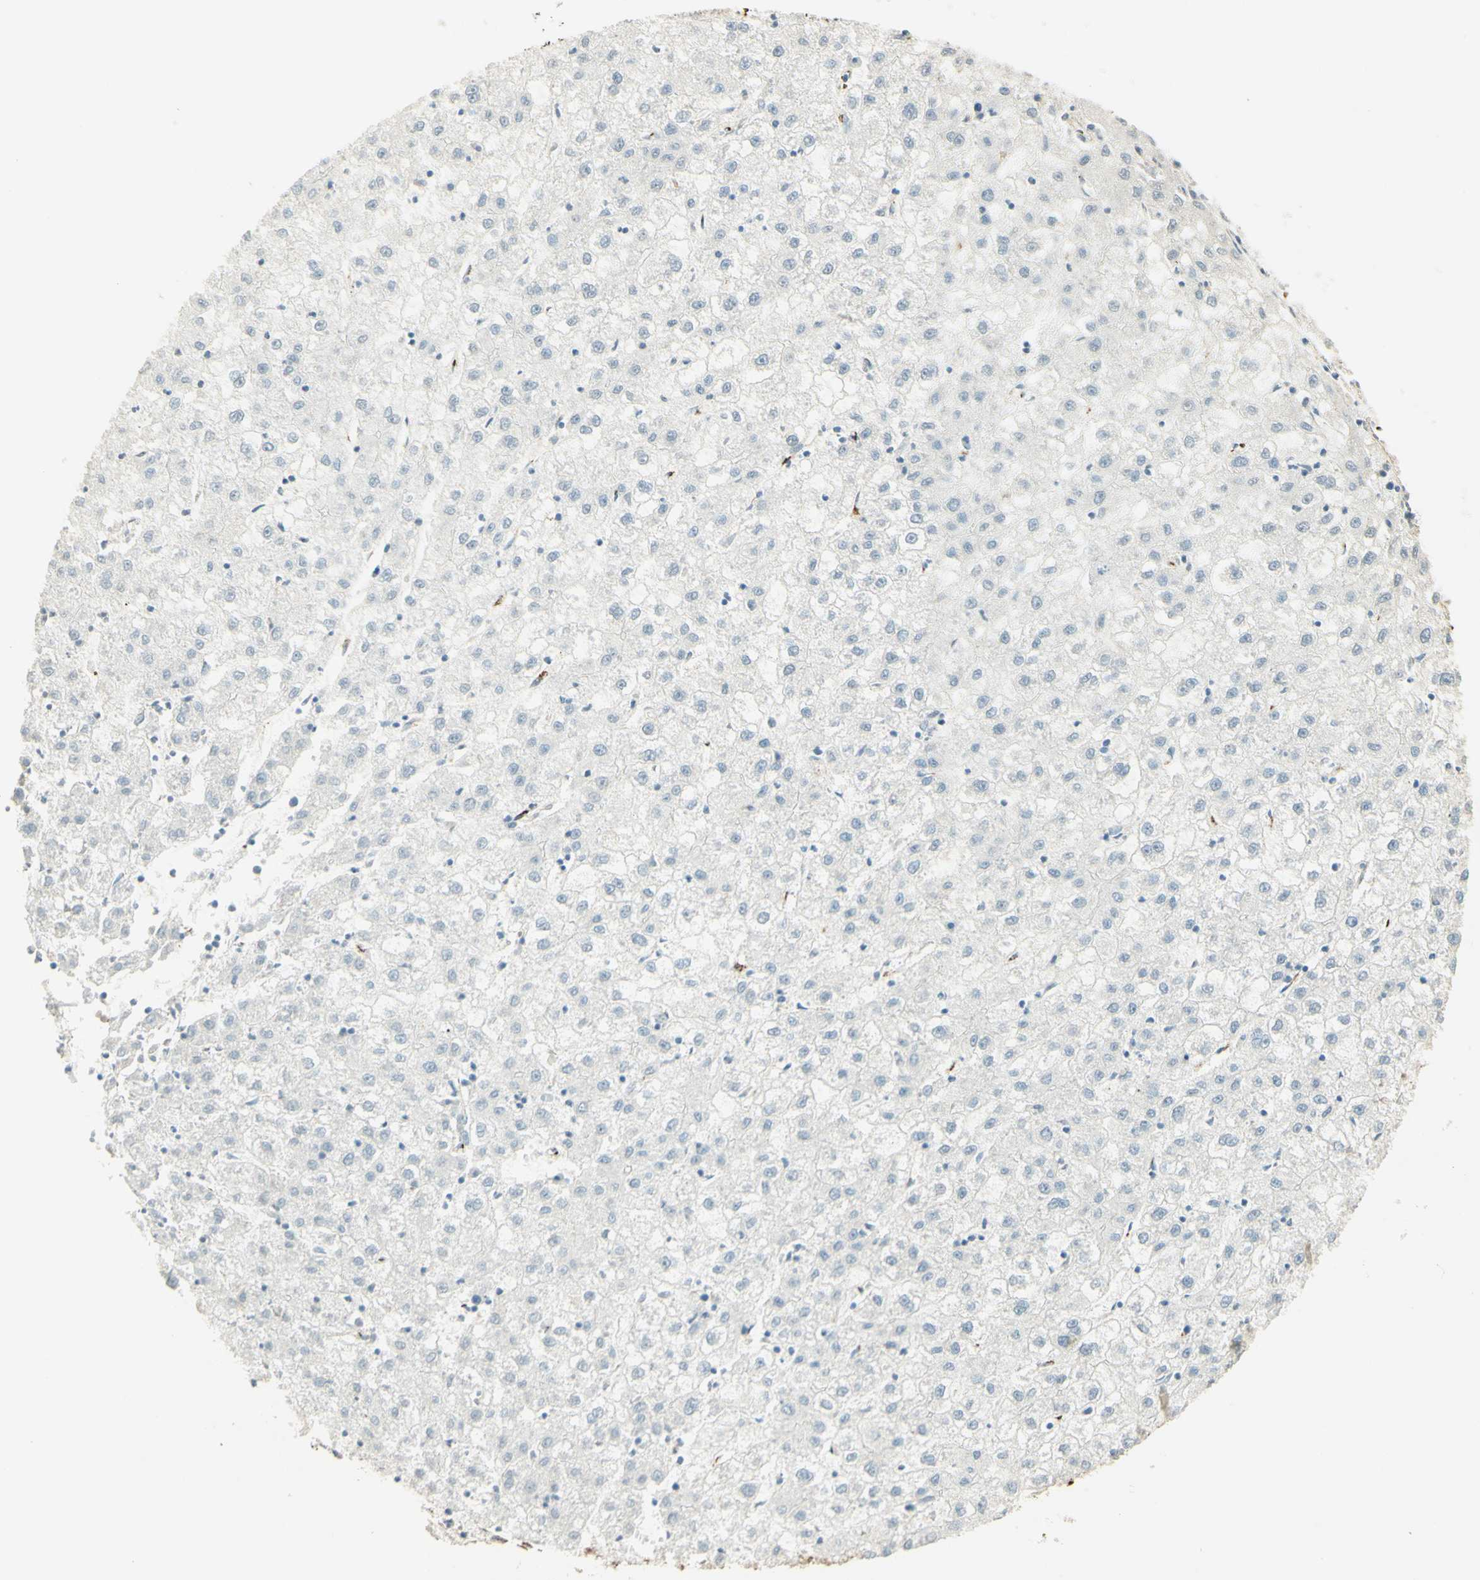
{"staining": {"intensity": "negative", "quantity": "none", "location": "none"}, "tissue": "liver cancer", "cell_type": "Tumor cells", "image_type": "cancer", "snomed": [{"axis": "morphology", "description": "Carcinoma, Hepatocellular, NOS"}, {"axis": "topography", "description": "Liver"}], "caption": "Human liver cancer (hepatocellular carcinoma) stained for a protein using immunohistochemistry (IHC) shows no staining in tumor cells.", "gene": "TNN", "patient": {"sex": "male", "age": 72}}